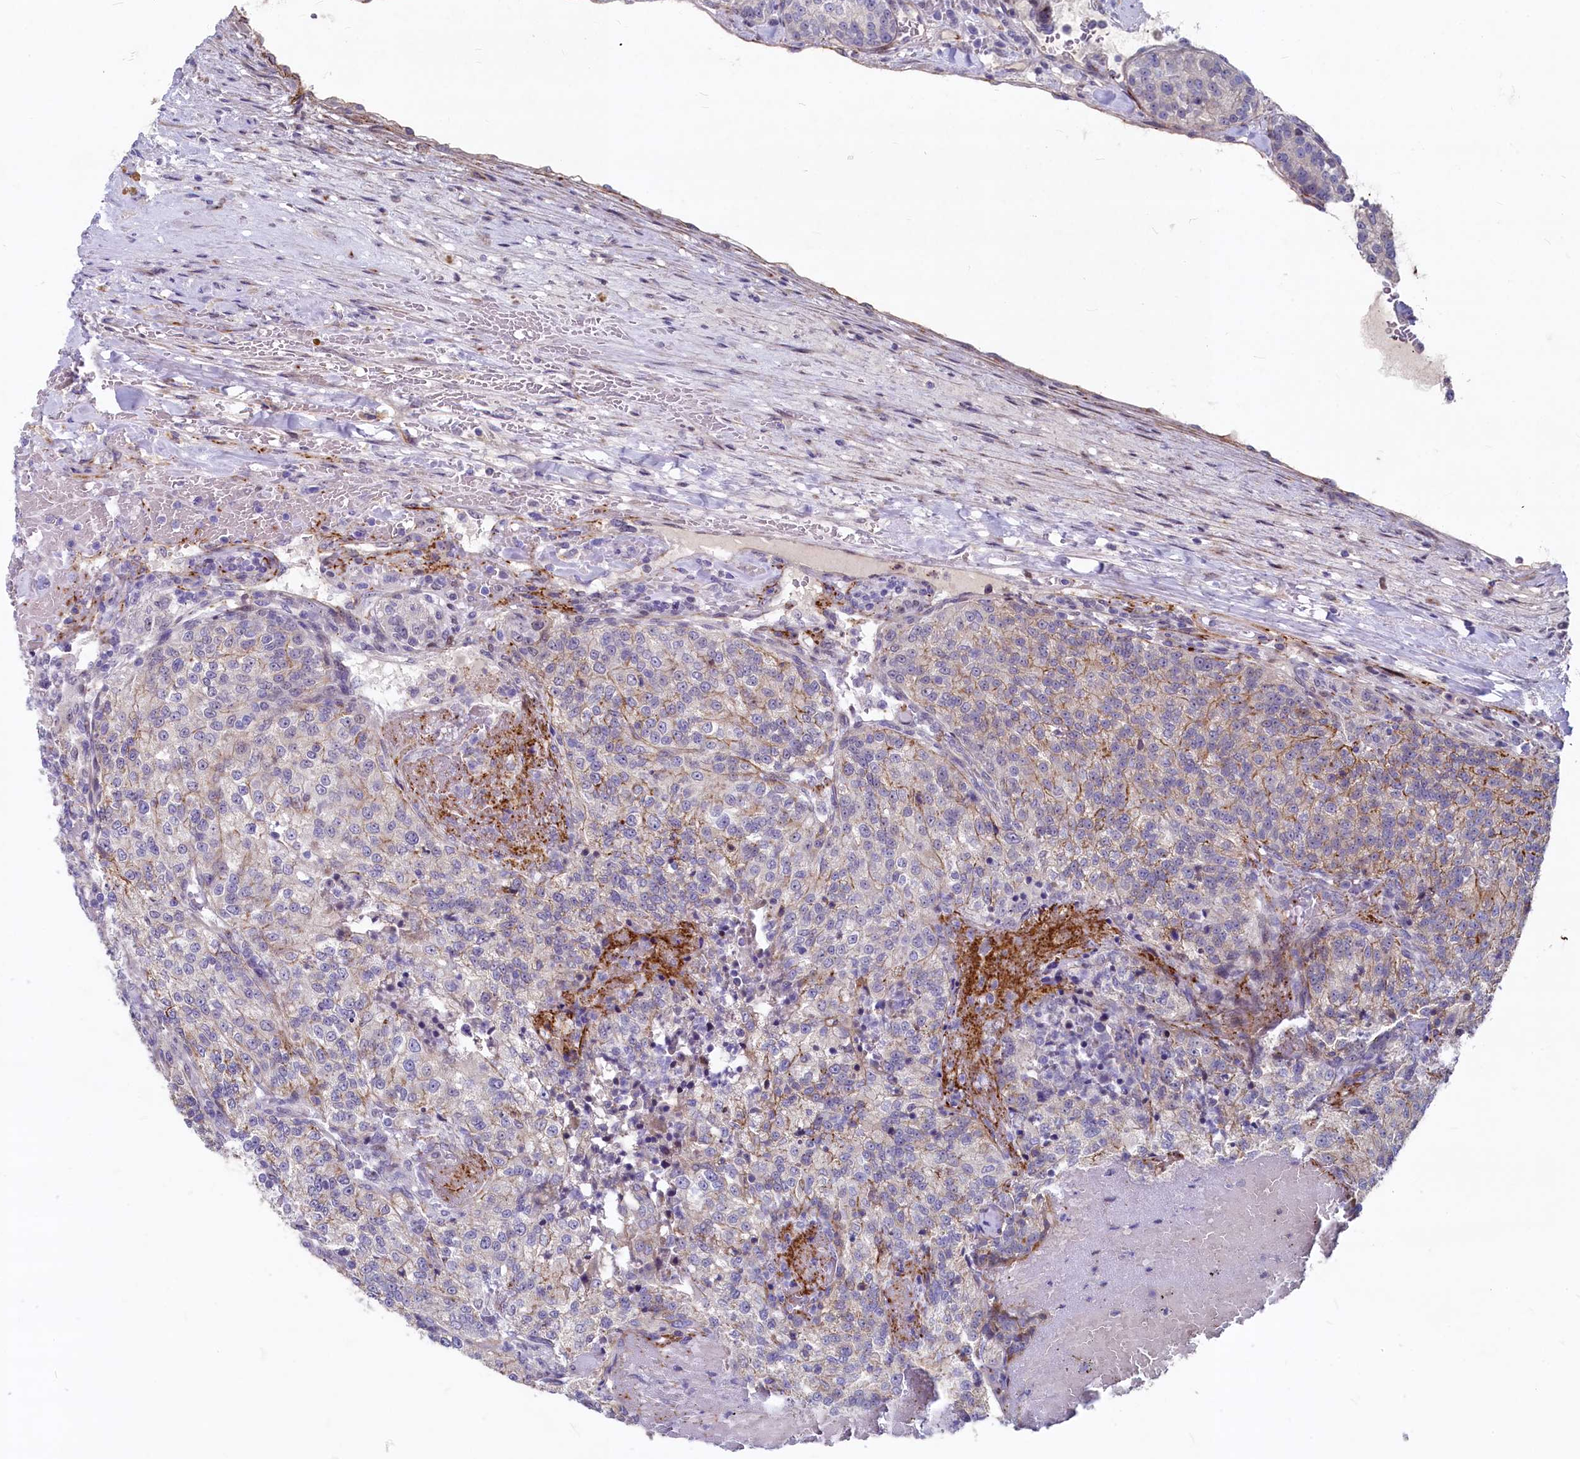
{"staining": {"intensity": "weak", "quantity": "25%-75%", "location": "cytoplasmic/membranous"}, "tissue": "renal cancer", "cell_type": "Tumor cells", "image_type": "cancer", "snomed": [{"axis": "morphology", "description": "Adenocarcinoma, NOS"}, {"axis": "topography", "description": "Kidney"}], "caption": "Immunohistochemical staining of human renal cancer (adenocarcinoma) exhibits low levels of weak cytoplasmic/membranous protein expression in approximately 25%-75% of tumor cells.", "gene": "ASXL3", "patient": {"sex": "female", "age": 63}}